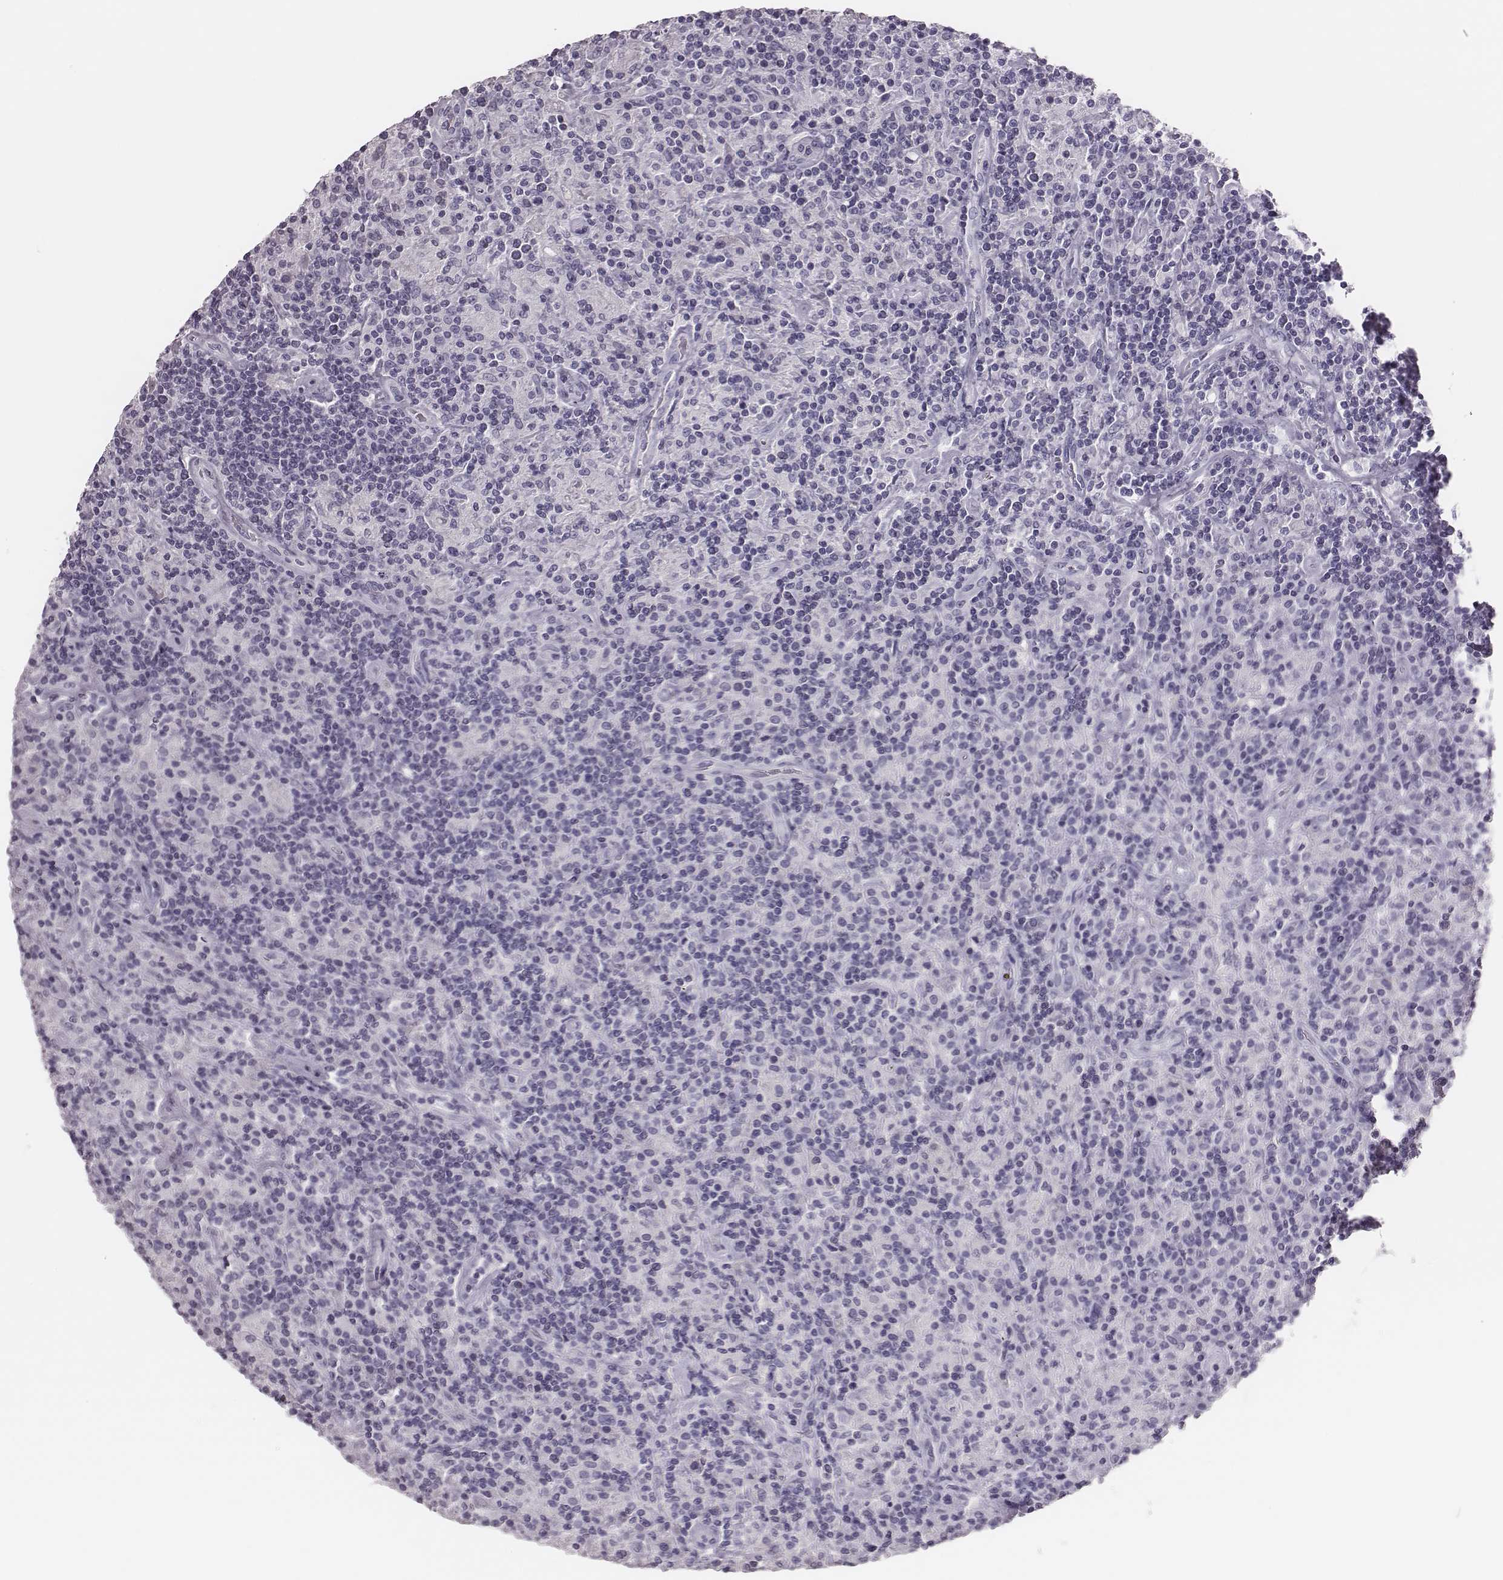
{"staining": {"intensity": "negative", "quantity": "none", "location": "none"}, "tissue": "lymphoma", "cell_type": "Tumor cells", "image_type": "cancer", "snomed": [{"axis": "morphology", "description": "Hodgkin's disease, NOS"}, {"axis": "topography", "description": "Lymph node"}], "caption": "Protein analysis of Hodgkin's disease demonstrates no significant staining in tumor cells.", "gene": "H1-6", "patient": {"sex": "male", "age": 70}}